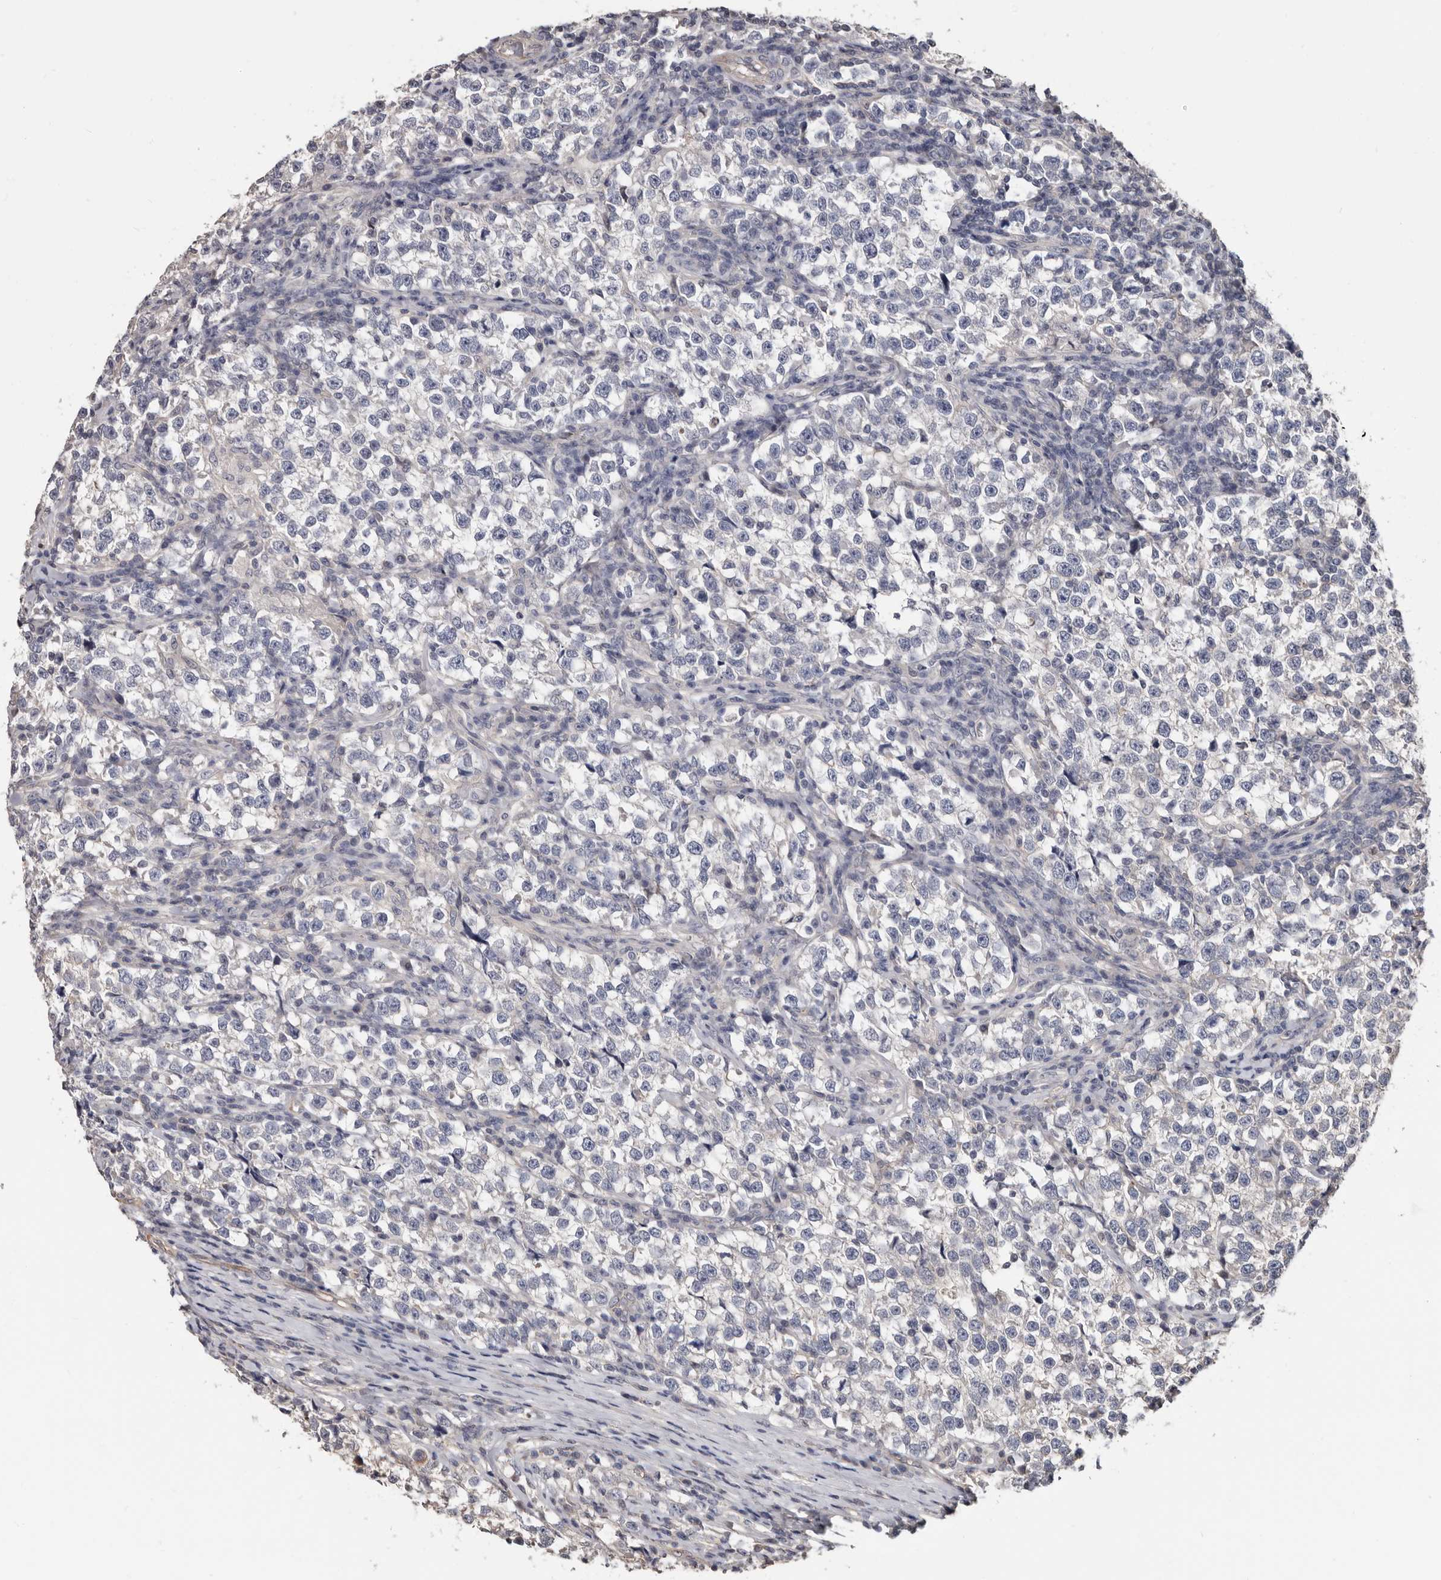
{"staining": {"intensity": "negative", "quantity": "none", "location": "none"}, "tissue": "testis cancer", "cell_type": "Tumor cells", "image_type": "cancer", "snomed": [{"axis": "morphology", "description": "Normal tissue, NOS"}, {"axis": "morphology", "description": "Seminoma, NOS"}, {"axis": "topography", "description": "Testis"}], "caption": "Testis cancer (seminoma) was stained to show a protein in brown. There is no significant positivity in tumor cells.", "gene": "MRPL18", "patient": {"sex": "male", "age": 43}}